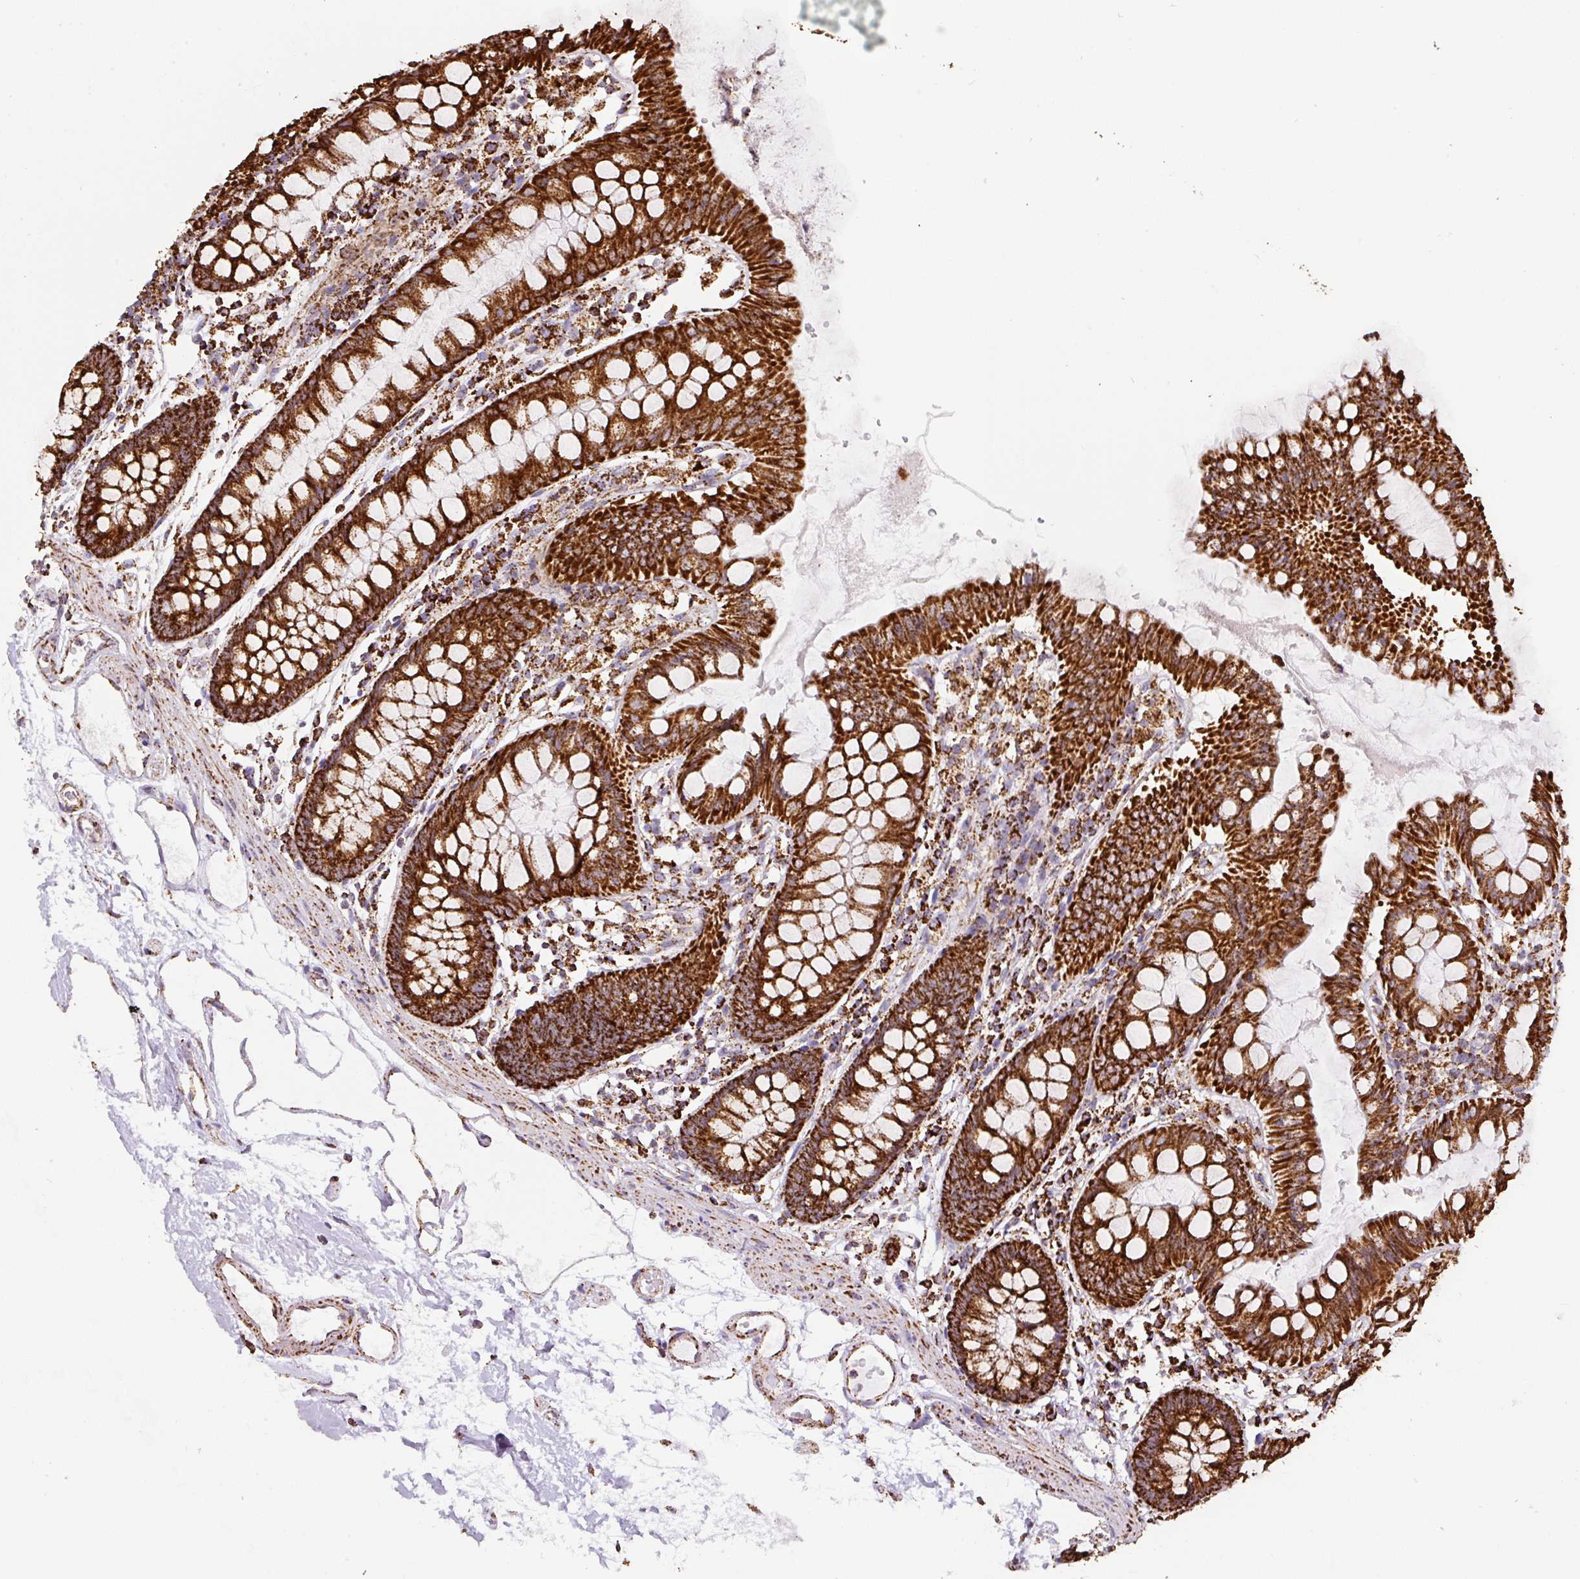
{"staining": {"intensity": "strong", "quantity": ">75%", "location": "cytoplasmic/membranous"}, "tissue": "colon", "cell_type": "Endothelial cells", "image_type": "normal", "snomed": [{"axis": "morphology", "description": "Normal tissue, NOS"}, {"axis": "topography", "description": "Colon"}], "caption": "Immunohistochemical staining of unremarkable human colon reveals strong cytoplasmic/membranous protein staining in about >75% of endothelial cells.", "gene": "ATP5F1A", "patient": {"sex": "female", "age": 84}}